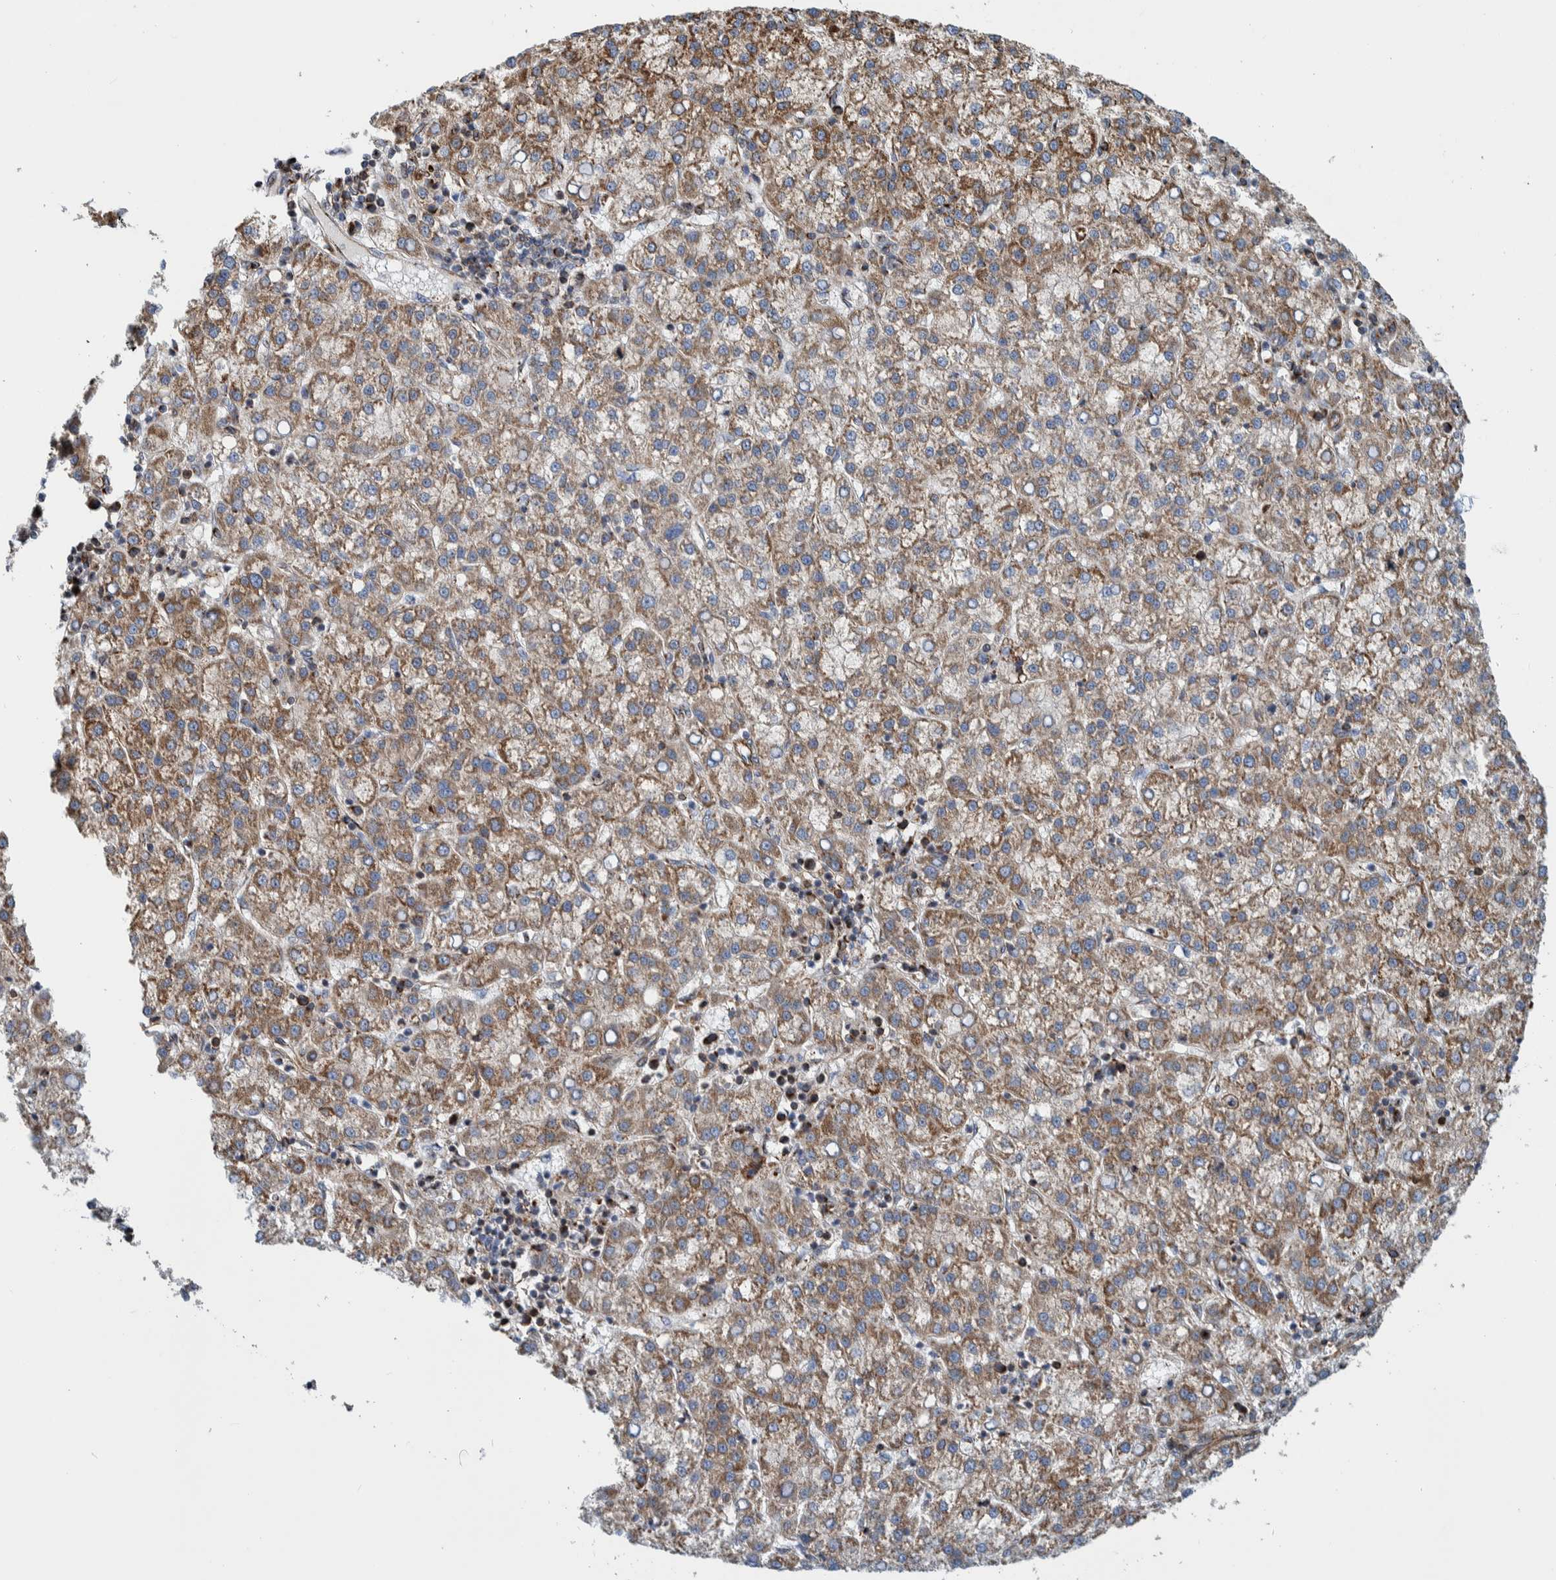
{"staining": {"intensity": "moderate", "quantity": ">75%", "location": "cytoplasmic/membranous"}, "tissue": "liver cancer", "cell_type": "Tumor cells", "image_type": "cancer", "snomed": [{"axis": "morphology", "description": "Carcinoma, Hepatocellular, NOS"}, {"axis": "topography", "description": "Liver"}], "caption": "Tumor cells display medium levels of moderate cytoplasmic/membranous staining in about >75% of cells in liver cancer (hepatocellular carcinoma).", "gene": "CCDC57", "patient": {"sex": "female", "age": 58}}